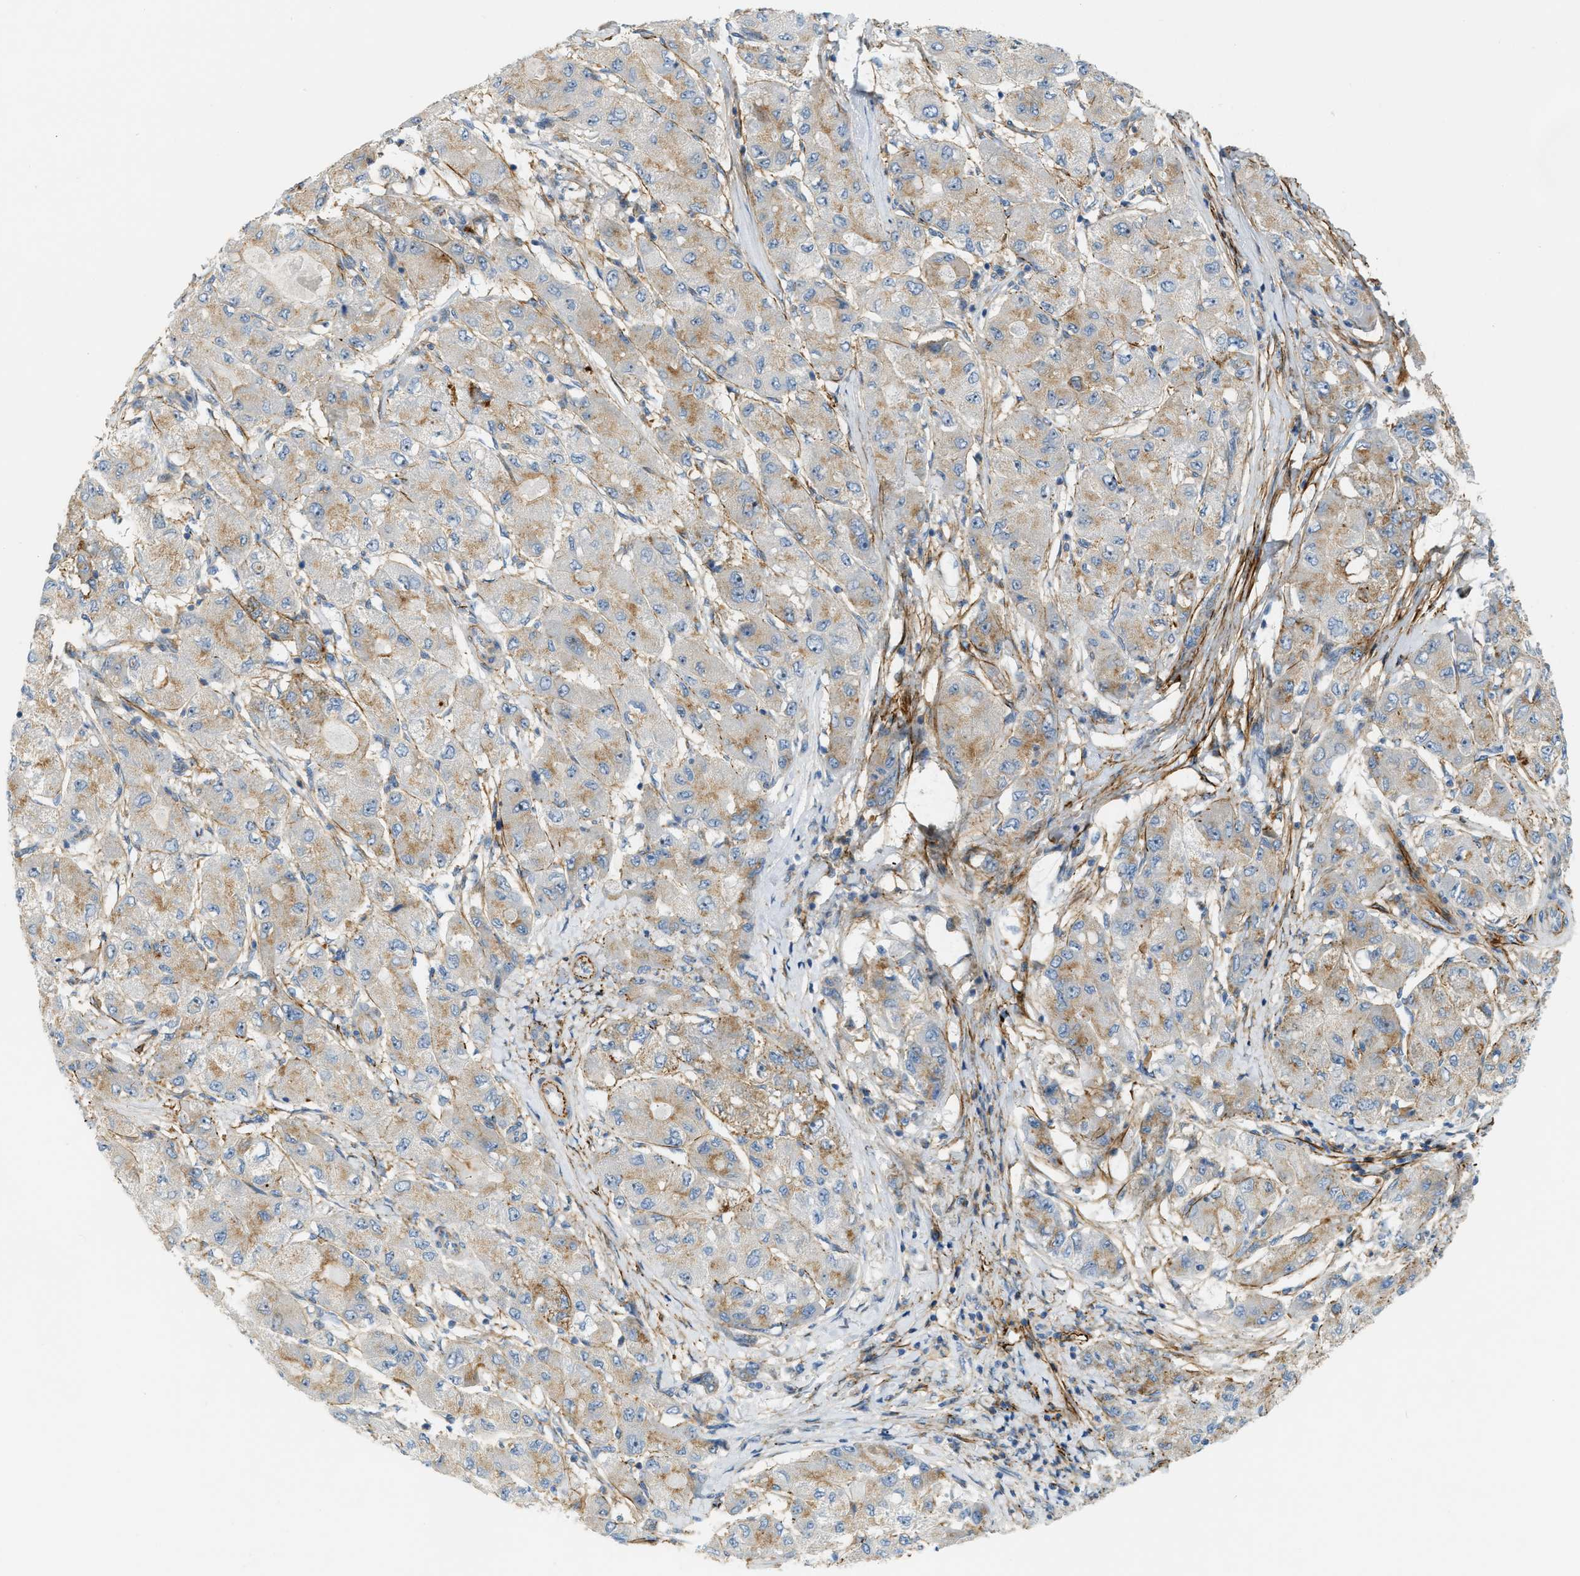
{"staining": {"intensity": "weak", "quantity": ">75%", "location": "cytoplasmic/membranous"}, "tissue": "liver cancer", "cell_type": "Tumor cells", "image_type": "cancer", "snomed": [{"axis": "morphology", "description": "Carcinoma, Hepatocellular, NOS"}, {"axis": "topography", "description": "Liver"}], "caption": "This image displays liver cancer stained with immunohistochemistry (IHC) to label a protein in brown. The cytoplasmic/membranous of tumor cells show weak positivity for the protein. Nuclei are counter-stained blue.", "gene": "LMBRD1", "patient": {"sex": "male", "age": 80}}